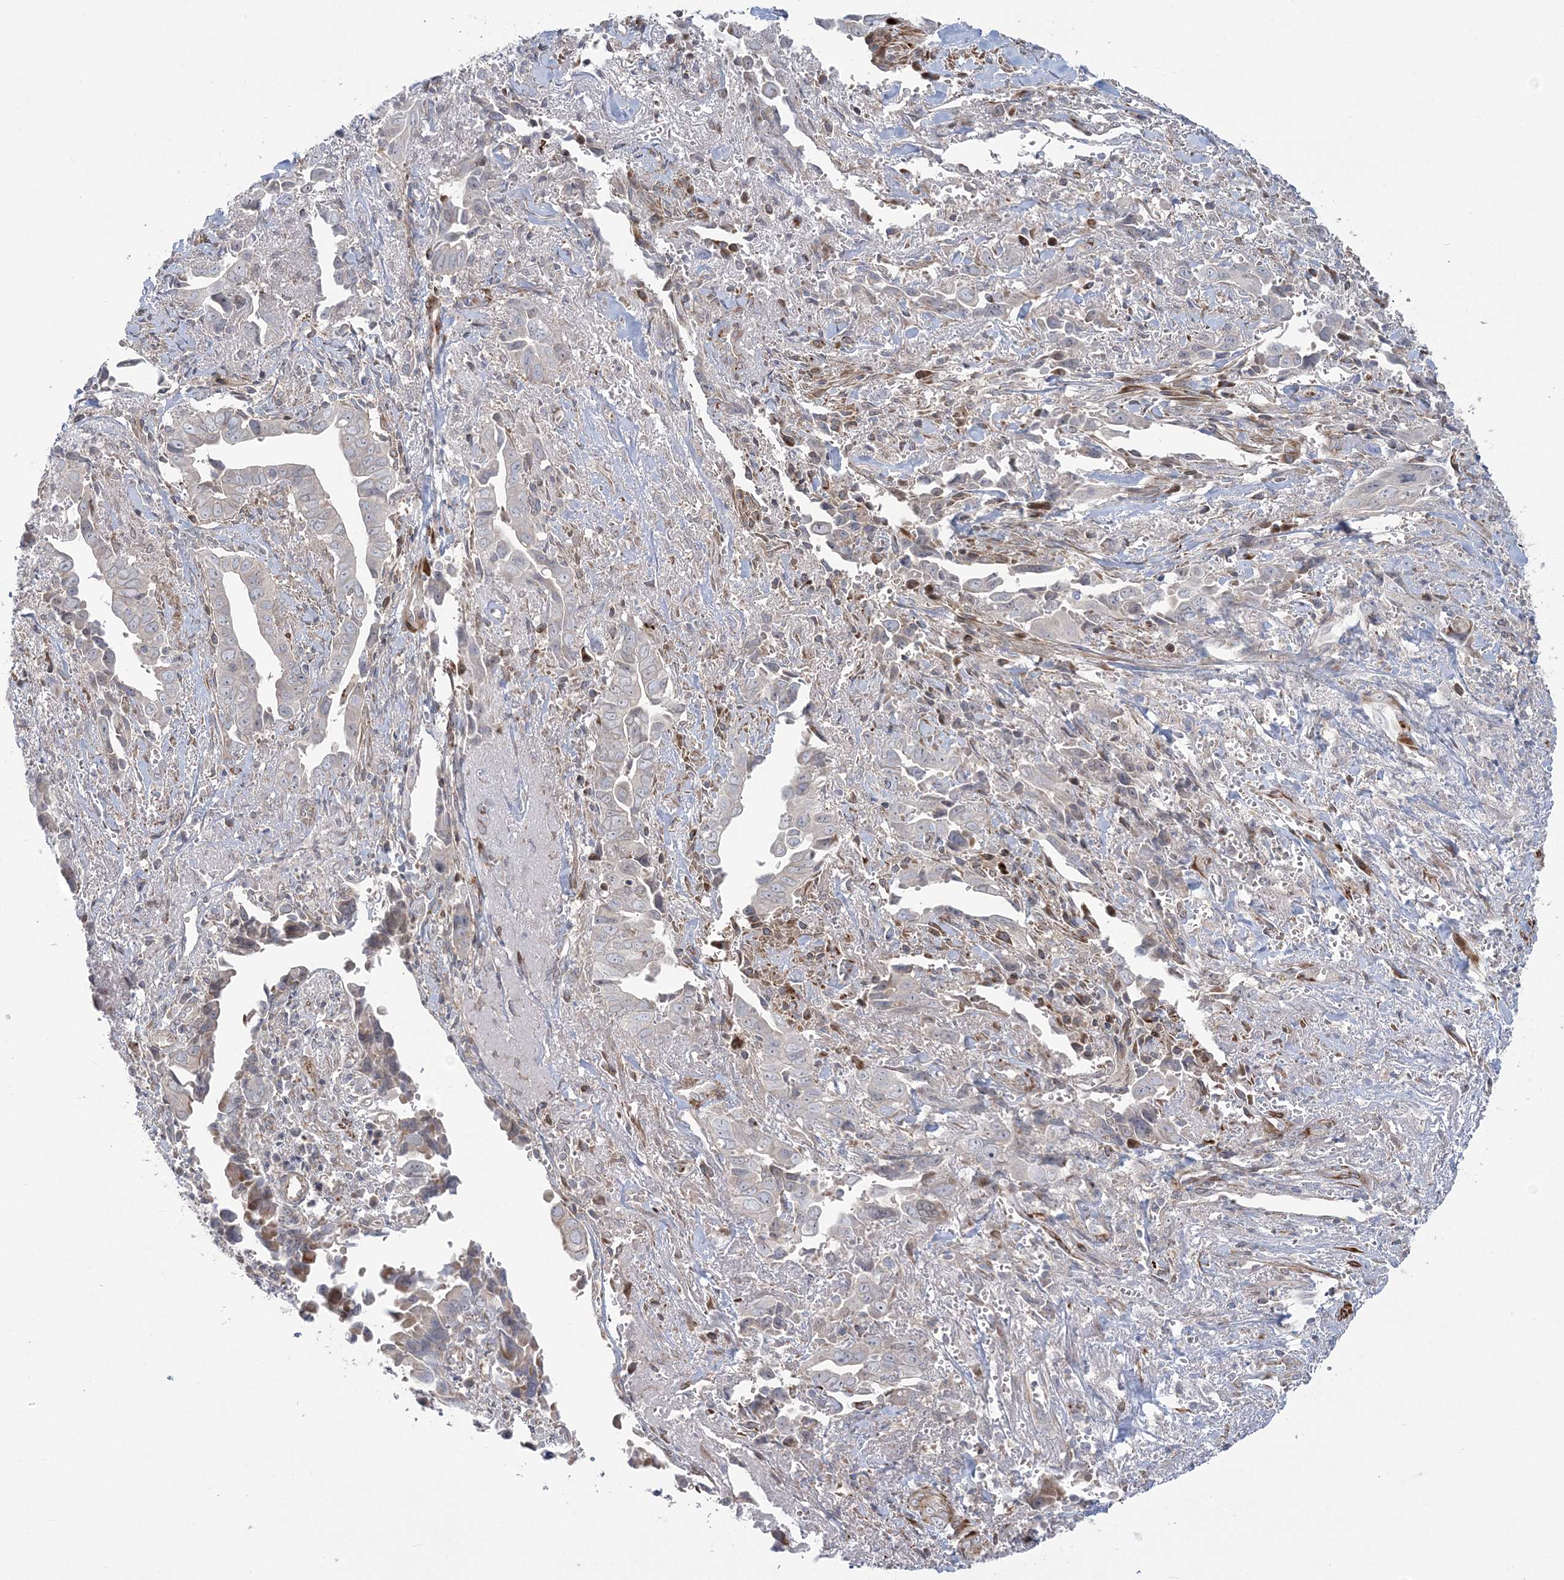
{"staining": {"intensity": "negative", "quantity": "none", "location": "none"}, "tissue": "liver cancer", "cell_type": "Tumor cells", "image_type": "cancer", "snomed": [{"axis": "morphology", "description": "Cholangiocarcinoma"}, {"axis": "topography", "description": "Liver"}], "caption": "Tumor cells are negative for brown protein staining in liver cholangiocarcinoma. (Stains: DAB (3,3'-diaminobenzidine) immunohistochemistry with hematoxylin counter stain, Microscopy: brightfield microscopy at high magnification).", "gene": "NUDT9", "patient": {"sex": "female", "age": 79}}